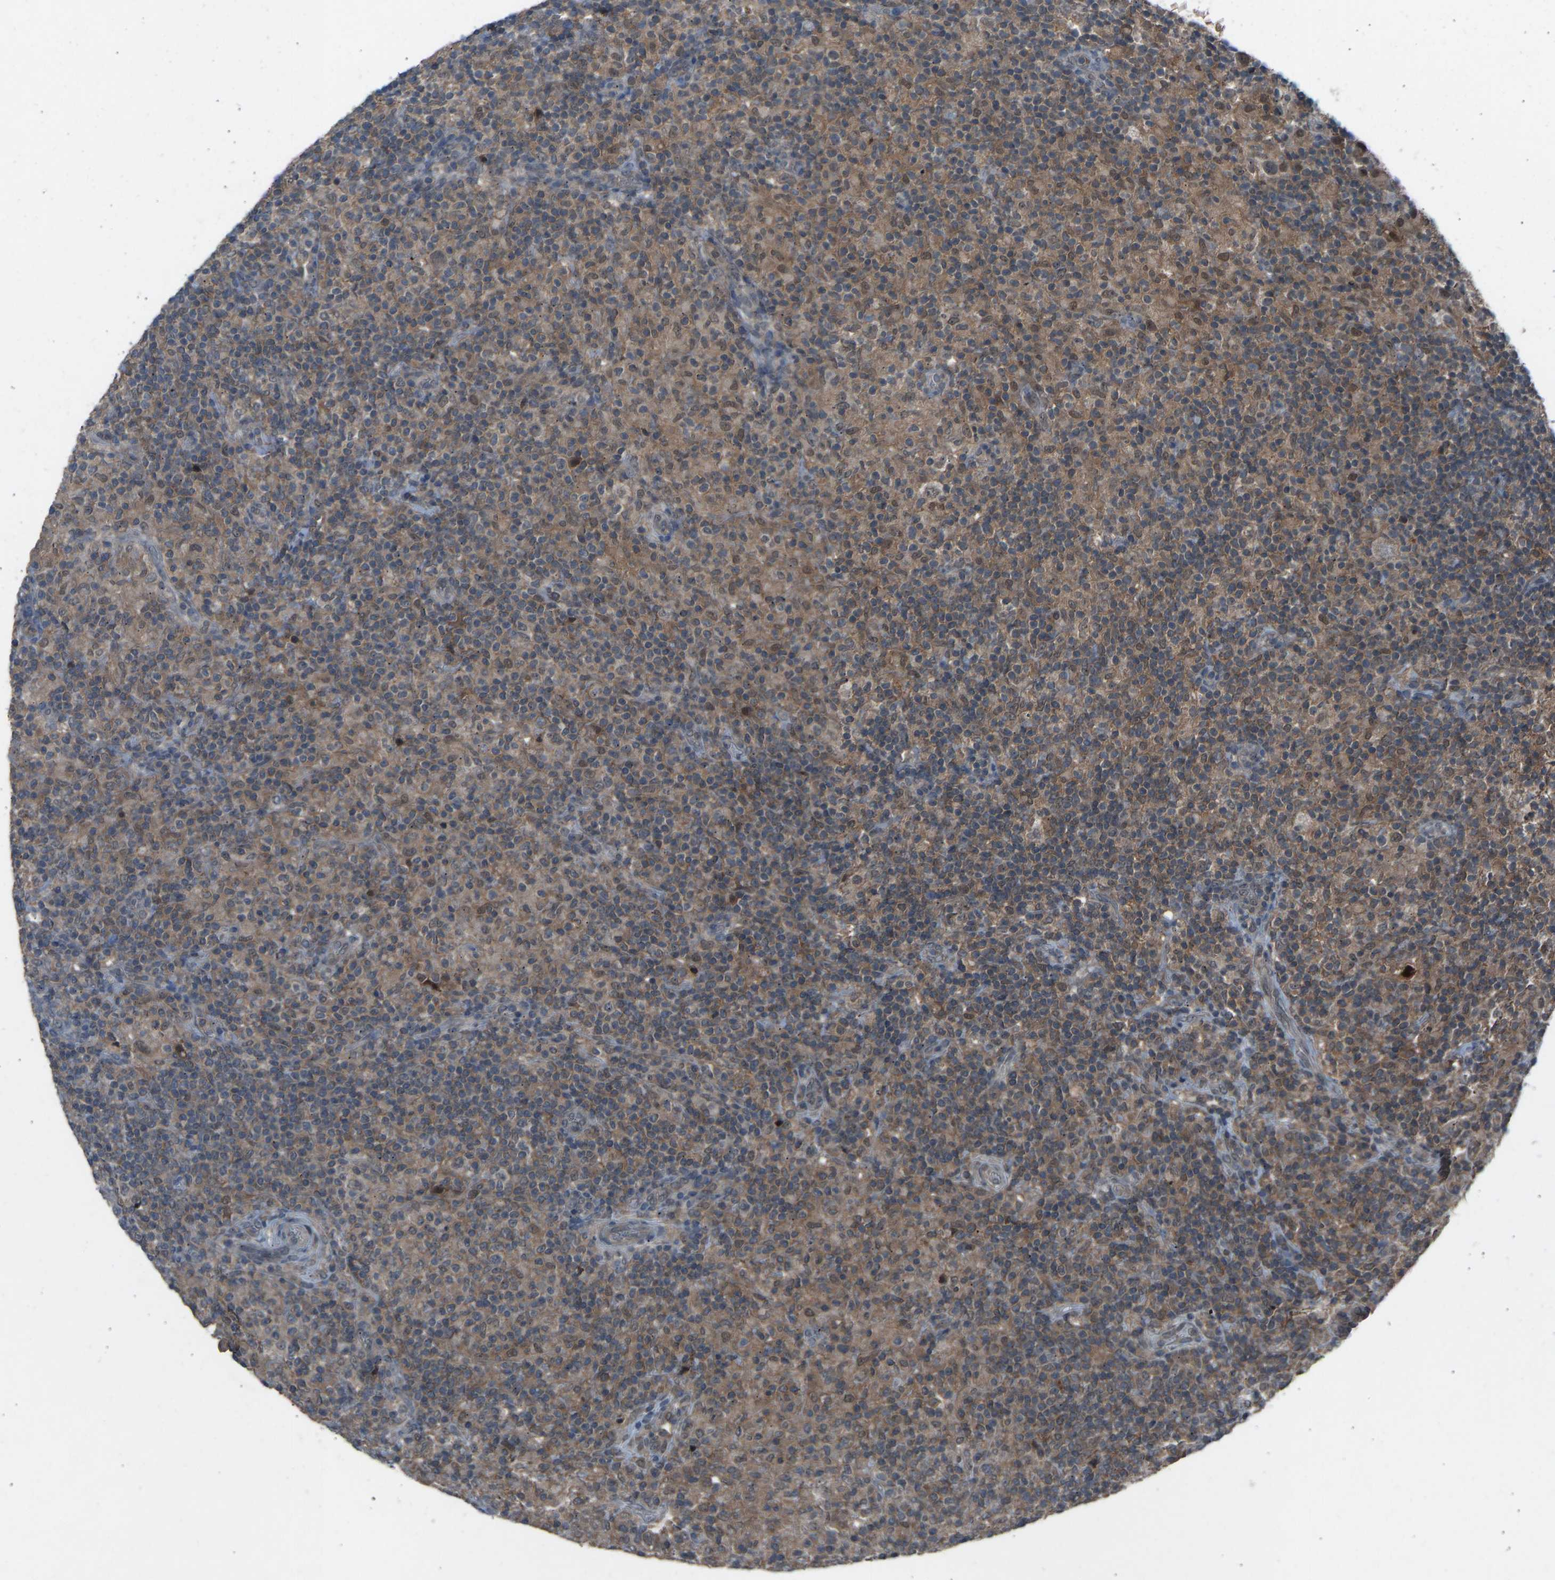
{"staining": {"intensity": "weak", "quantity": ">75%", "location": "cytoplasmic/membranous"}, "tissue": "lymphoma", "cell_type": "Tumor cells", "image_type": "cancer", "snomed": [{"axis": "morphology", "description": "Hodgkin's disease, NOS"}, {"axis": "topography", "description": "Lymph node"}], "caption": "IHC histopathology image of neoplastic tissue: lymphoma stained using immunohistochemistry (IHC) demonstrates low levels of weak protein expression localized specifically in the cytoplasmic/membranous of tumor cells, appearing as a cytoplasmic/membranous brown color.", "gene": "SLC43A1", "patient": {"sex": "male", "age": 70}}